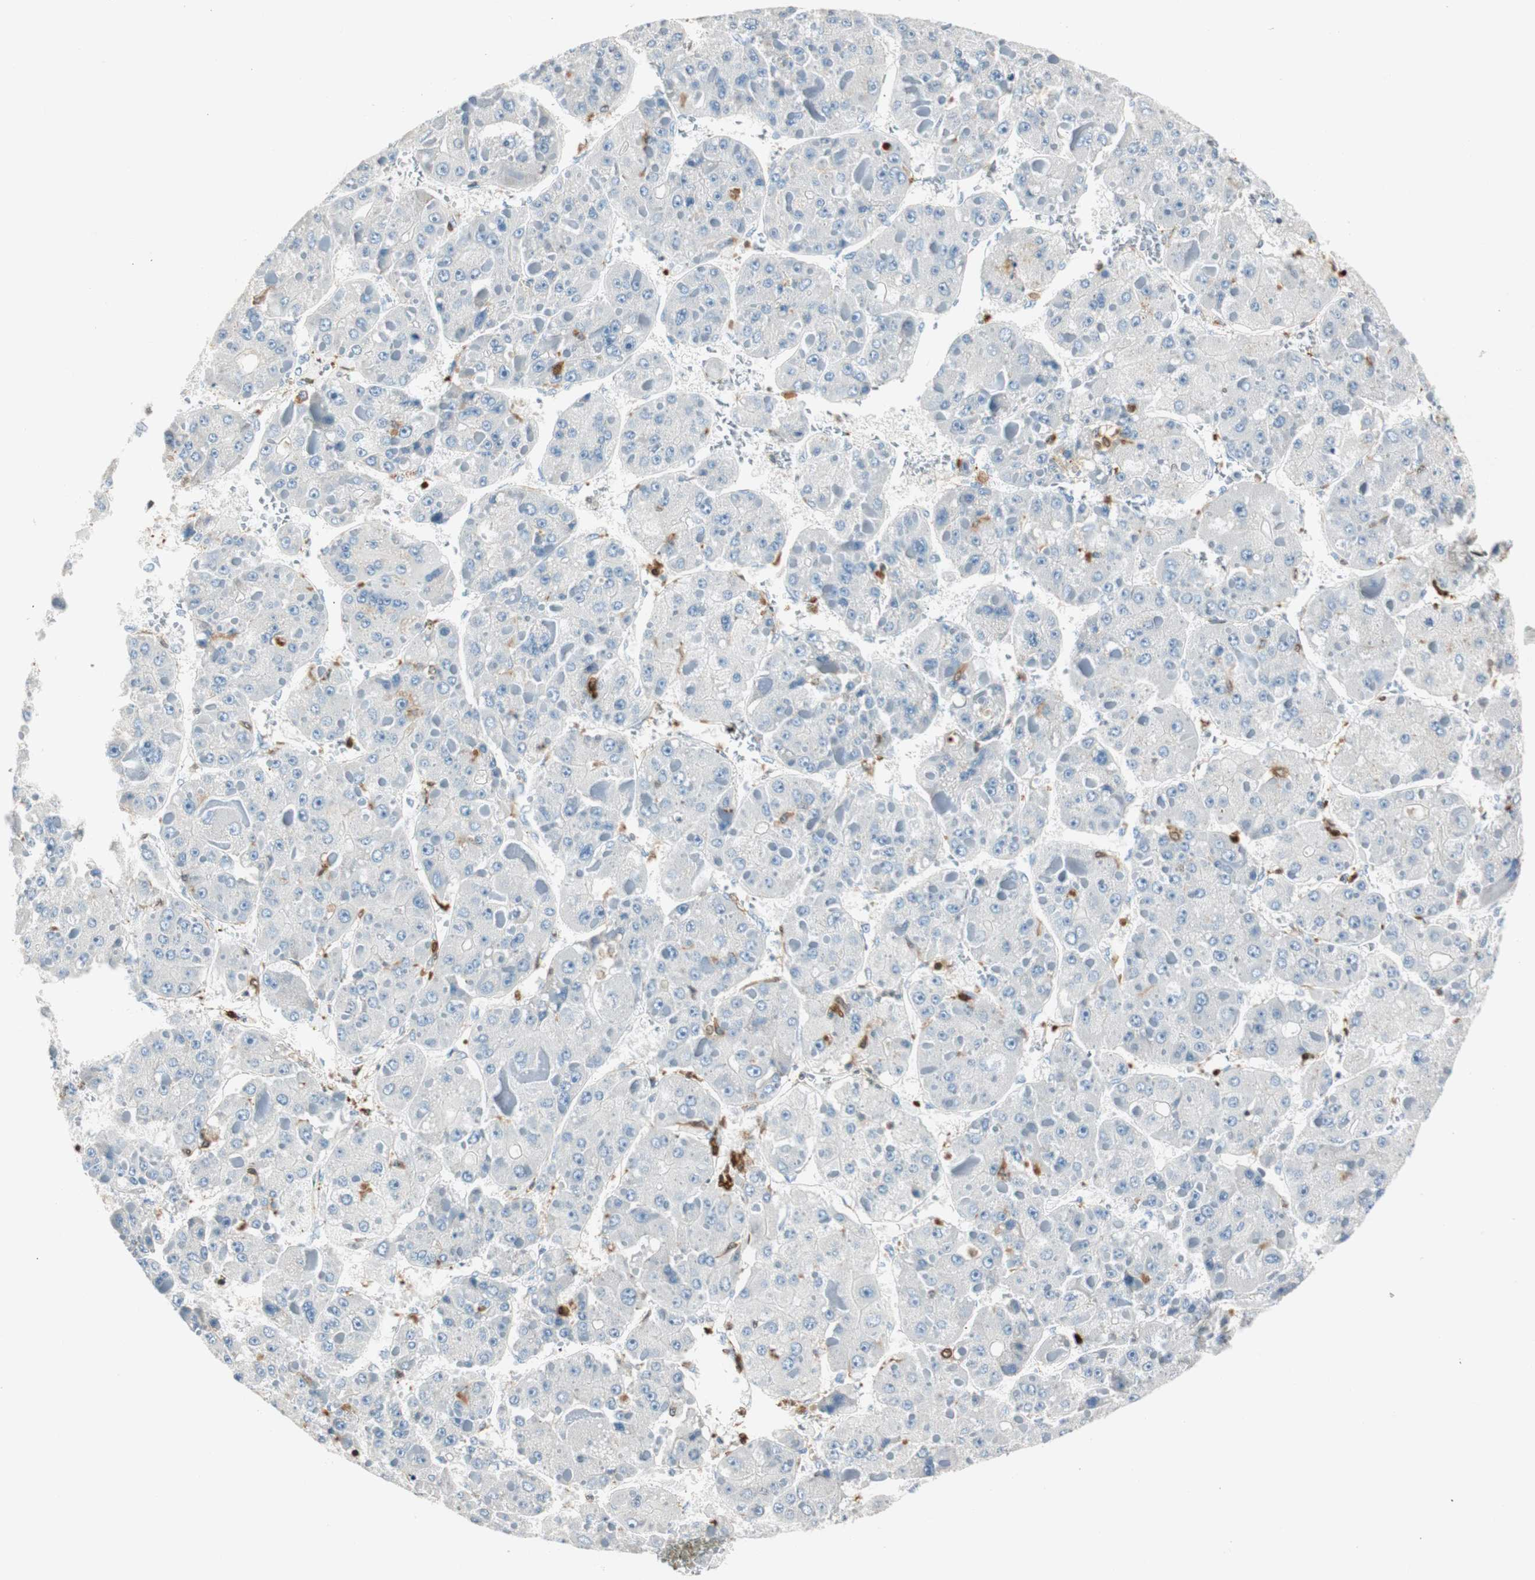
{"staining": {"intensity": "negative", "quantity": "none", "location": "none"}, "tissue": "liver cancer", "cell_type": "Tumor cells", "image_type": "cancer", "snomed": [{"axis": "morphology", "description": "Carcinoma, Hepatocellular, NOS"}, {"axis": "topography", "description": "Liver"}], "caption": "Liver cancer stained for a protein using immunohistochemistry reveals no expression tumor cells.", "gene": "COTL1", "patient": {"sex": "female", "age": 73}}